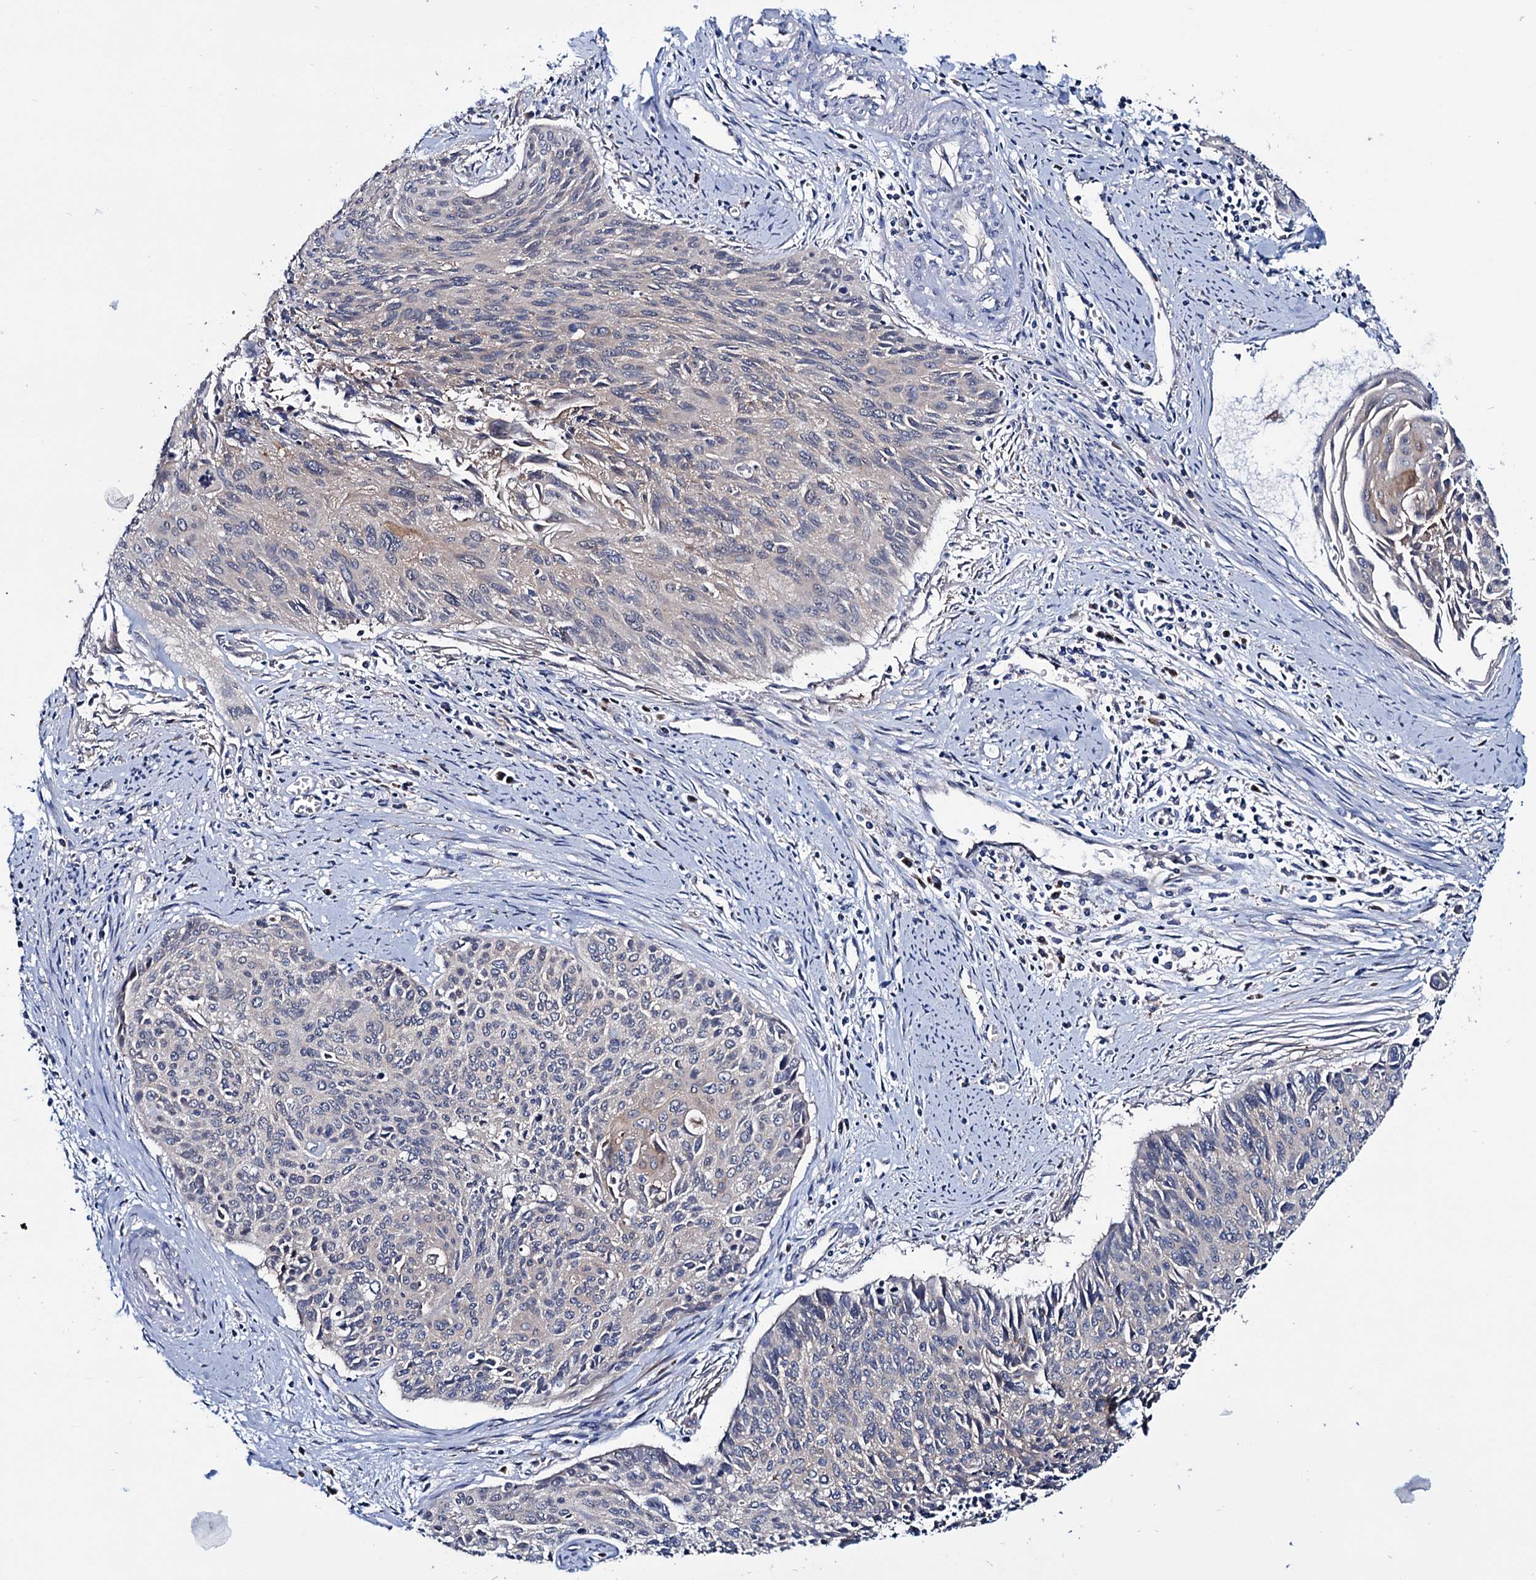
{"staining": {"intensity": "negative", "quantity": "none", "location": "none"}, "tissue": "cervical cancer", "cell_type": "Tumor cells", "image_type": "cancer", "snomed": [{"axis": "morphology", "description": "Squamous cell carcinoma, NOS"}, {"axis": "topography", "description": "Cervix"}], "caption": "This is a histopathology image of immunohistochemistry staining of cervical cancer (squamous cell carcinoma), which shows no staining in tumor cells.", "gene": "EYA4", "patient": {"sex": "female", "age": 55}}